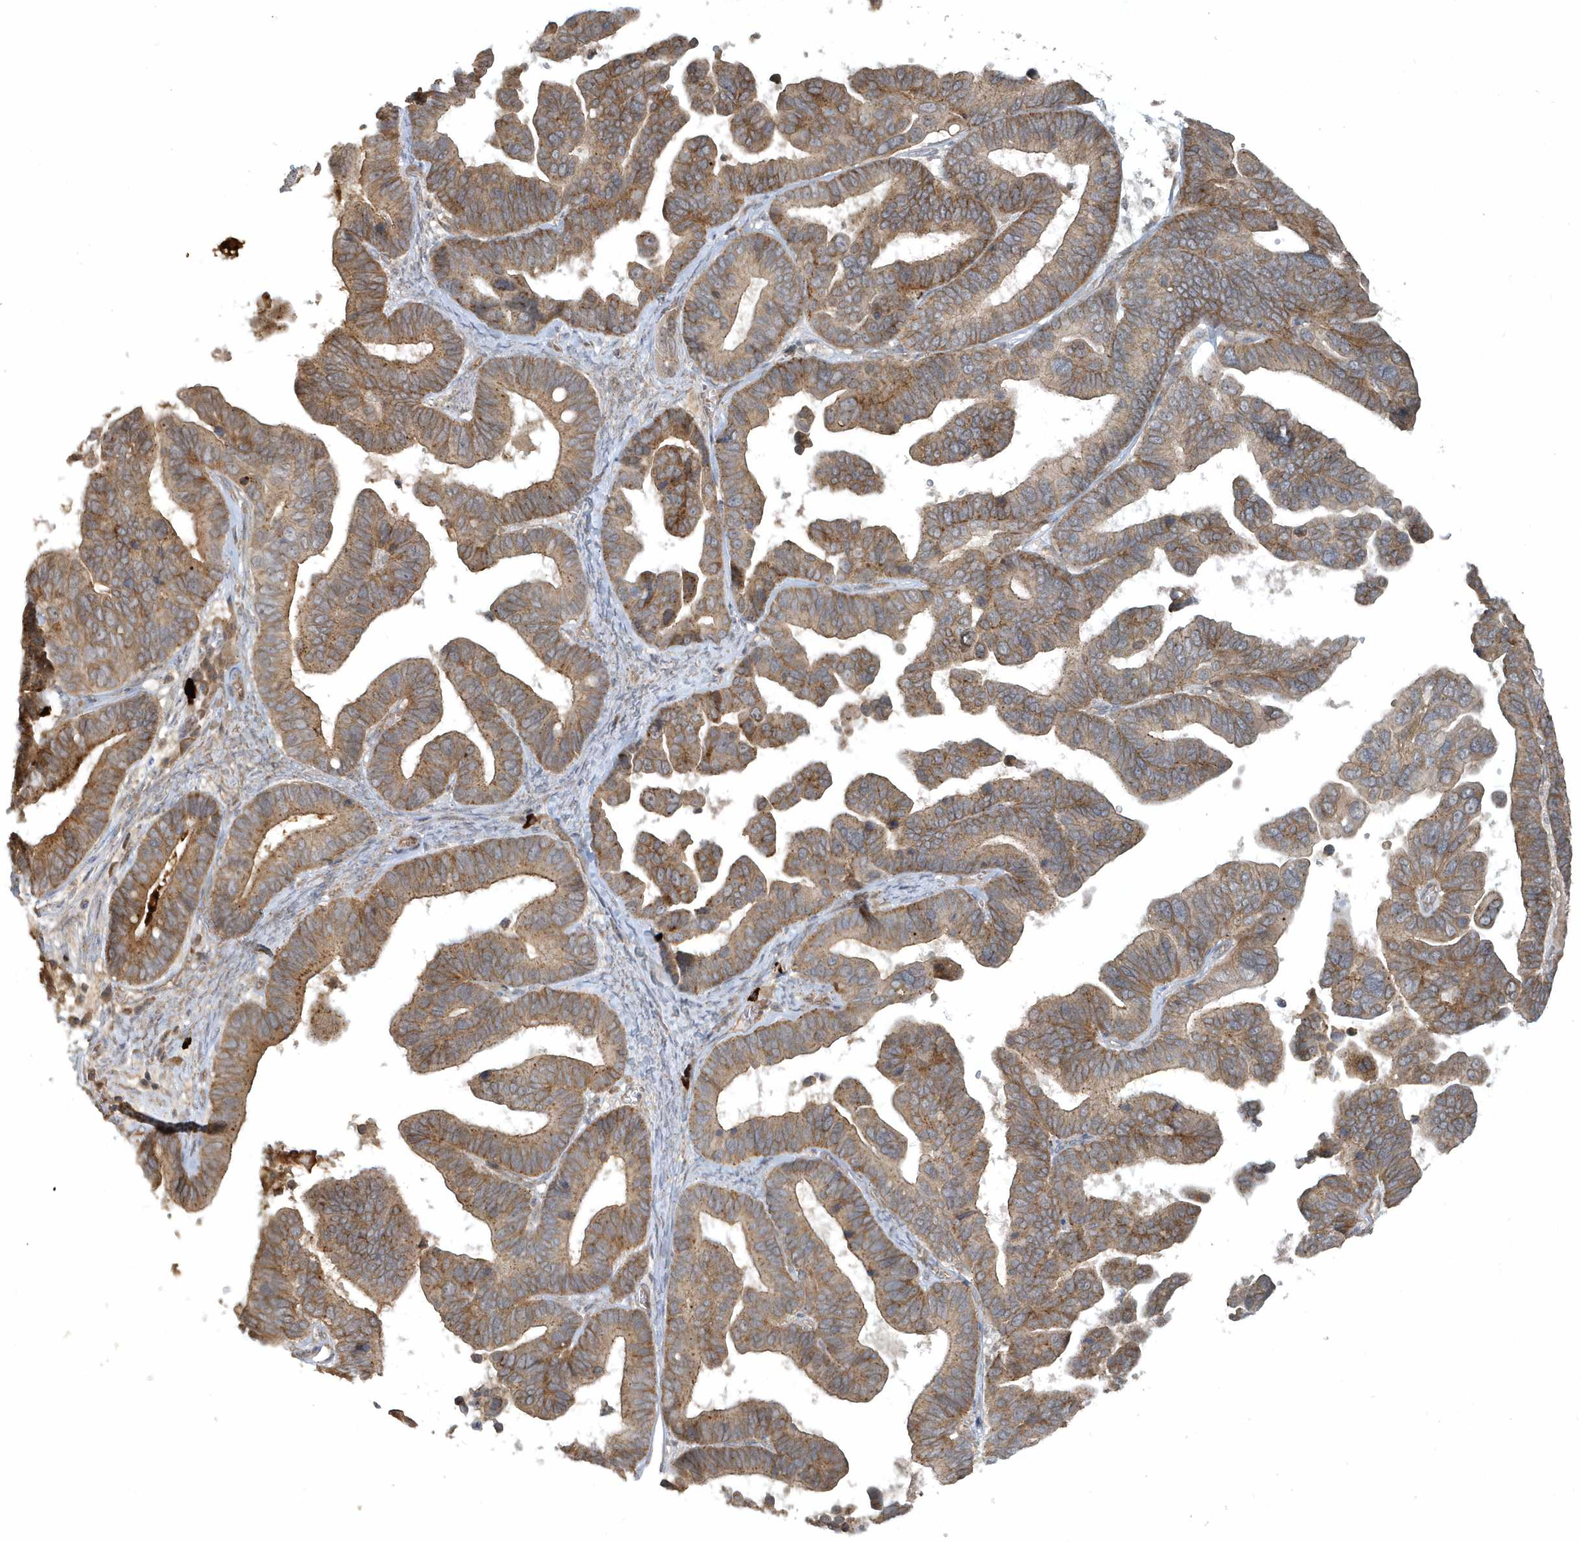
{"staining": {"intensity": "moderate", "quantity": ">75%", "location": "cytoplasmic/membranous"}, "tissue": "ovarian cancer", "cell_type": "Tumor cells", "image_type": "cancer", "snomed": [{"axis": "morphology", "description": "Cystadenocarcinoma, serous, NOS"}, {"axis": "topography", "description": "Ovary"}], "caption": "Ovarian cancer (serous cystadenocarcinoma) was stained to show a protein in brown. There is medium levels of moderate cytoplasmic/membranous expression in about >75% of tumor cells.", "gene": "STIM2", "patient": {"sex": "female", "age": 56}}